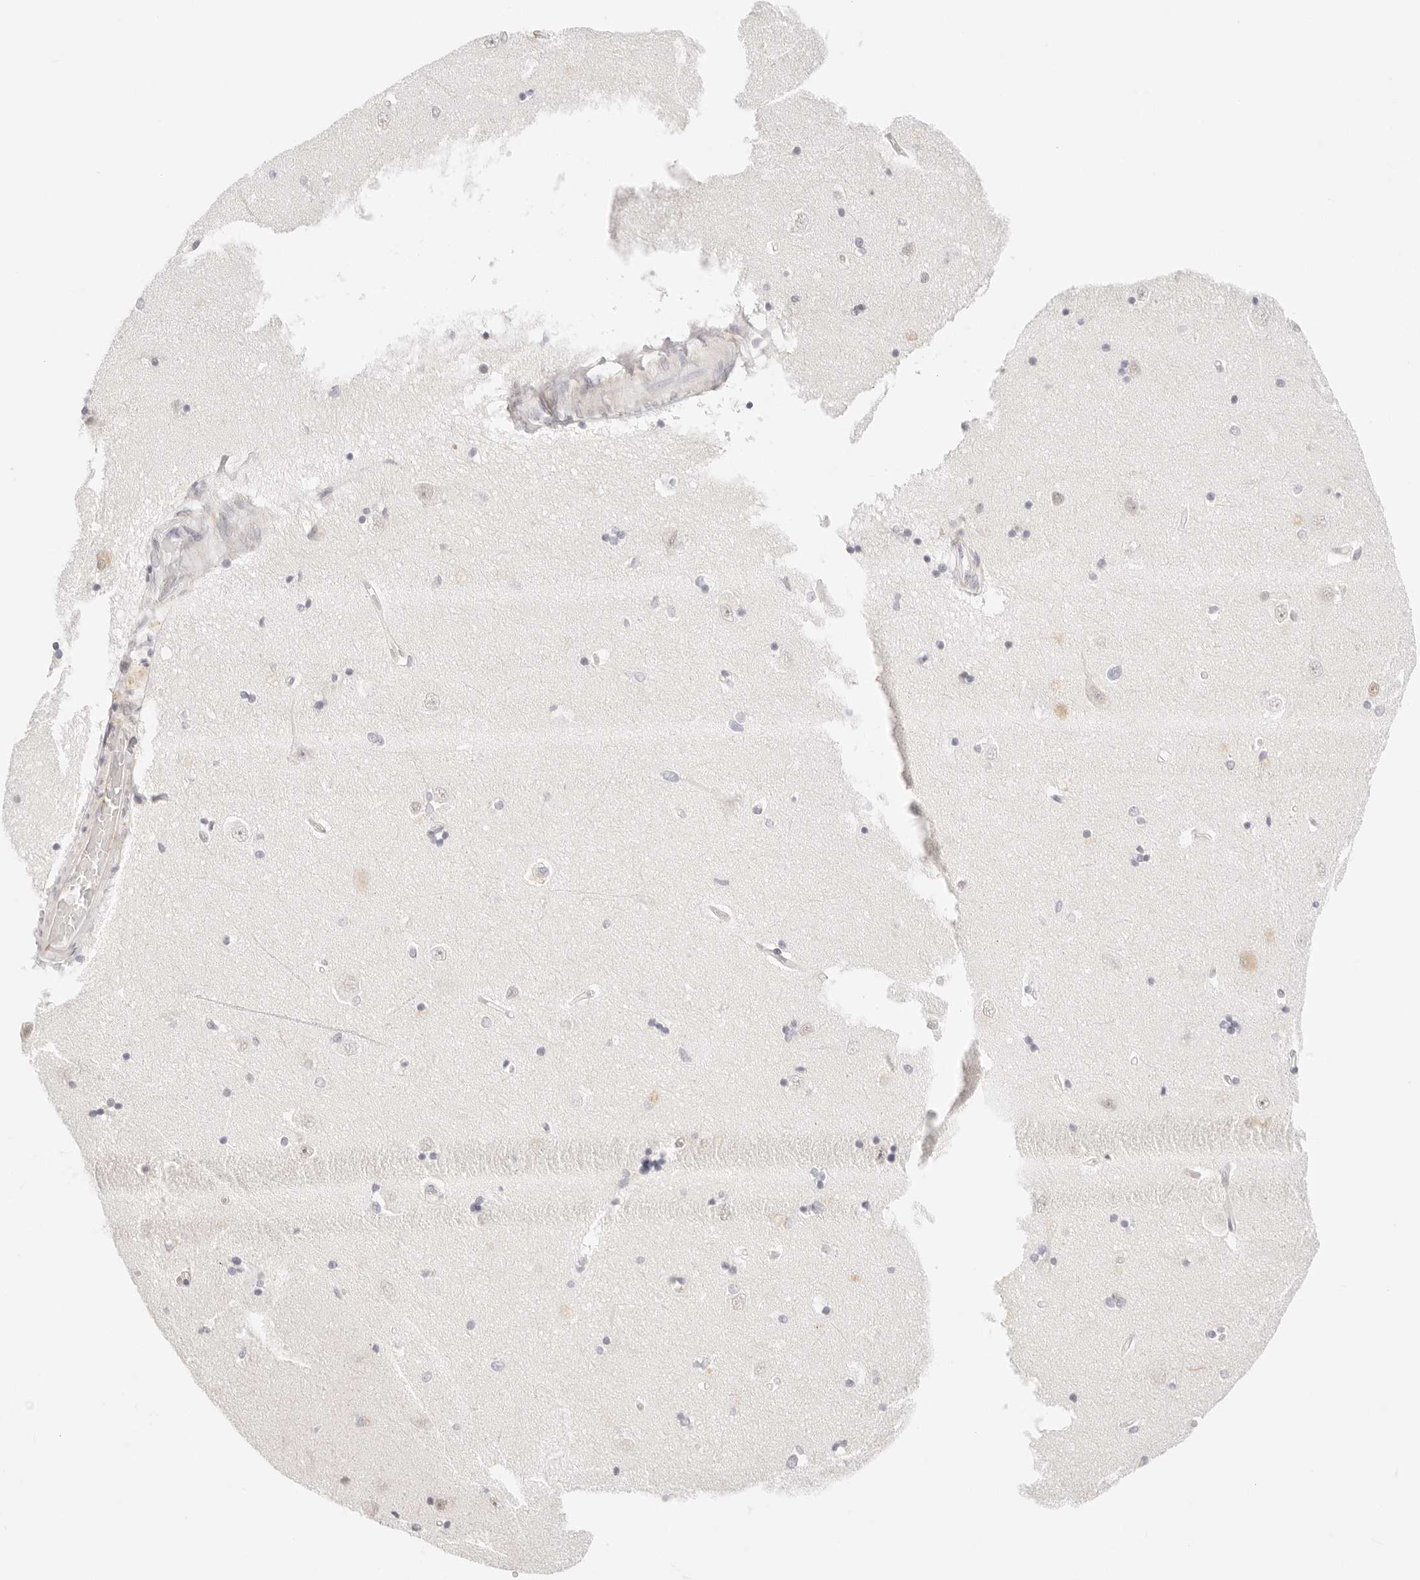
{"staining": {"intensity": "negative", "quantity": "none", "location": "none"}, "tissue": "hippocampus", "cell_type": "Glial cells", "image_type": "normal", "snomed": [{"axis": "morphology", "description": "Normal tissue, NOS"}, {"axis": "topography", "description": "Hippocampus"}], "caption": "Image shows no significant protein expression in glial cells of normal hippocampus.", "gene": "ZC3H11A", "patient": {"sex": "male", "age": 45}}